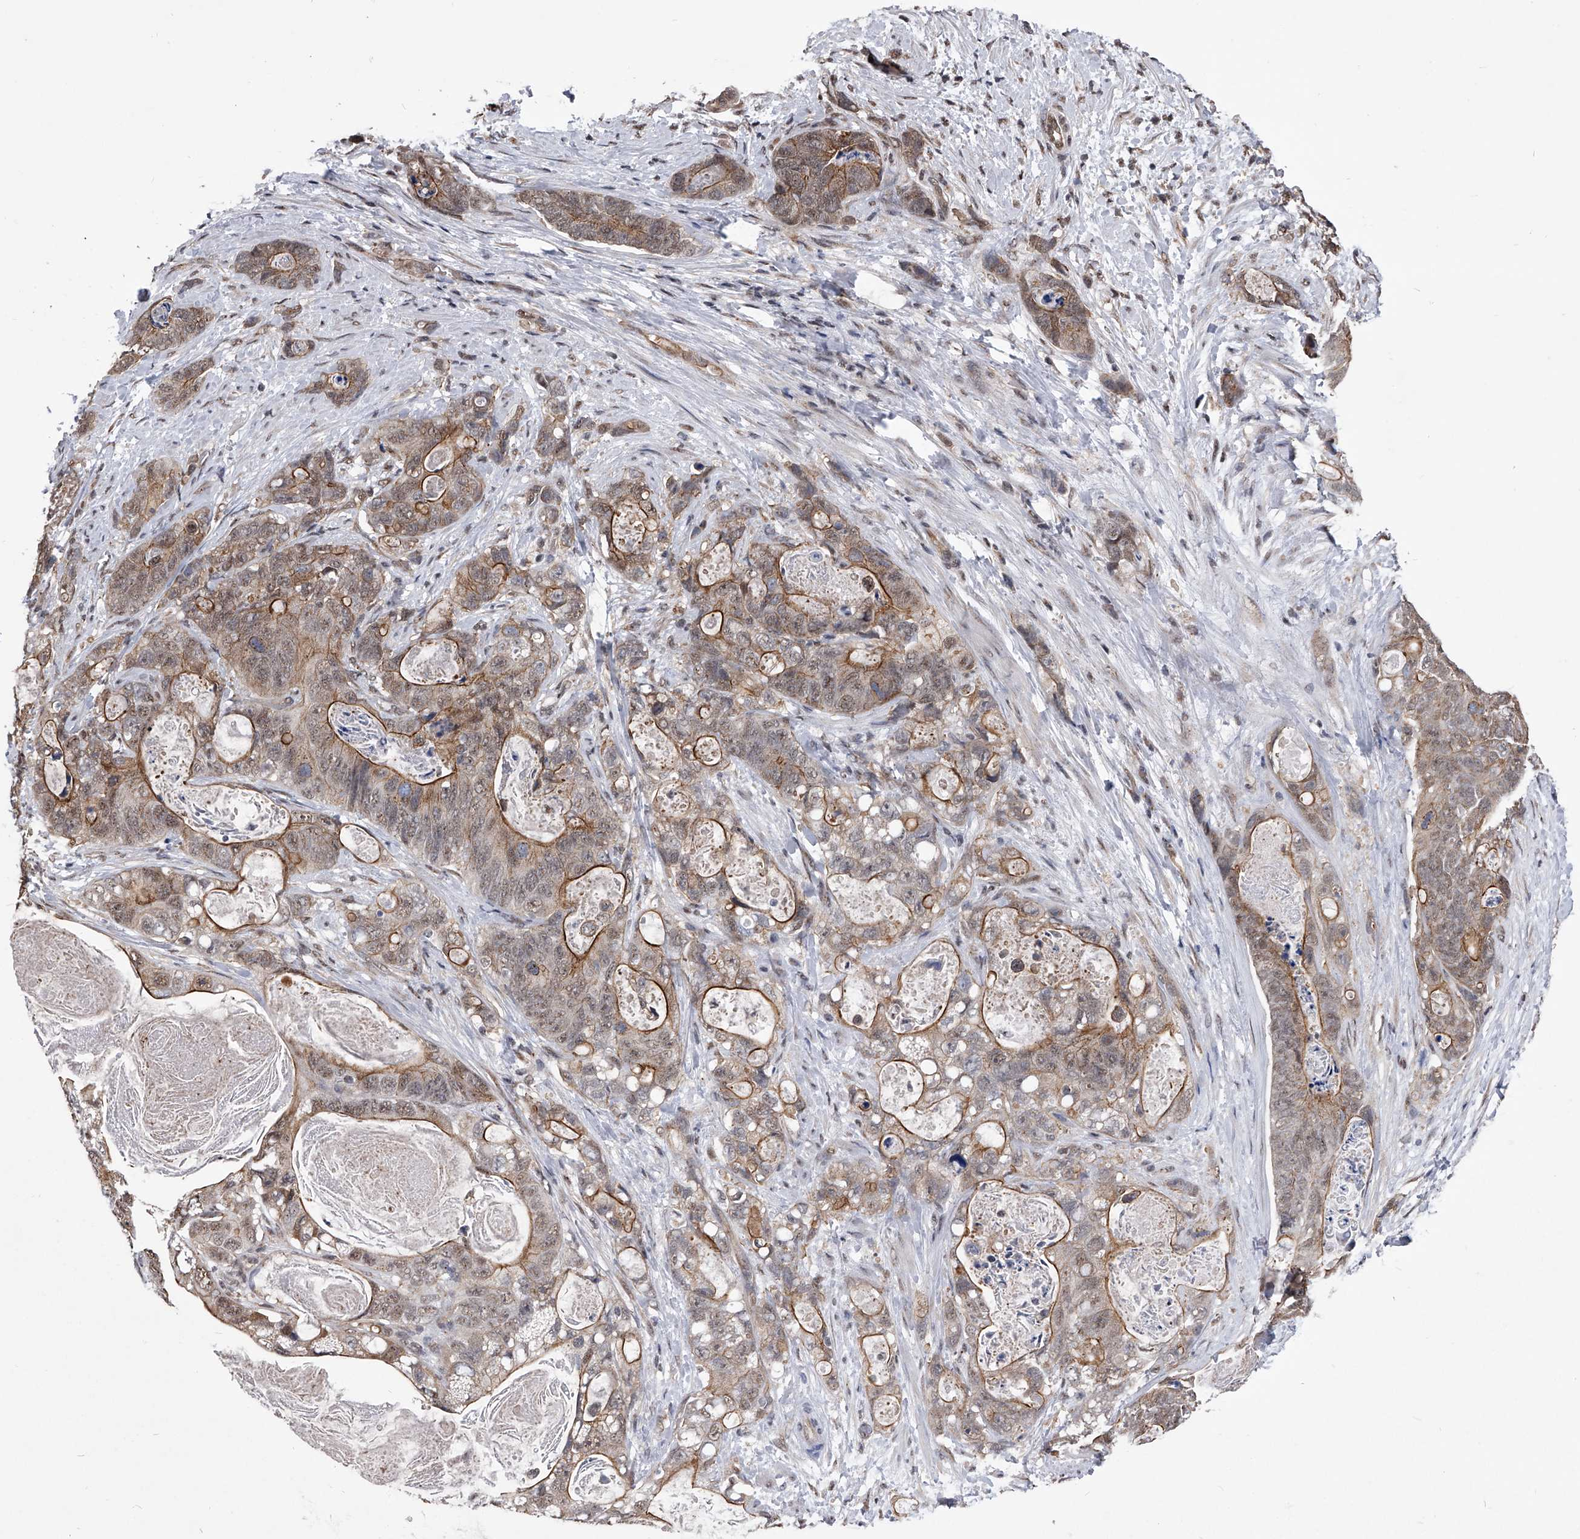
{"staining": {"intensity": "moderate", "quantity": "25%-75%", "location": "cytoplasmic/membranous,nuclear"}, "tissue": "stomach cancer", "cell_type": "Tumor cells", "image_type": "cancer", "snomed": [{"axis": "morphology", "description": "Normal tissue, NOS"}, {"axis": "morphology", "description": "Adenocarcinoma, NOS"}, {"axis": "topography", "description": "Stomach"}], "caption": "Immunohistochemistry of adenocarcinoma (stomach) demonstrates medium levels of moderate cytoplasmic/membranous and nuclear expression in approximately 25%-75% of tumor cells. The staining is performed using DAB (3,3'-diaminobenzidine) brown chromogen to label protein expression. The nuclei are counter-stained blue using hematoxylin.", "gene": "ZNF76", "patient": {"sex": "female", "age": 89}}